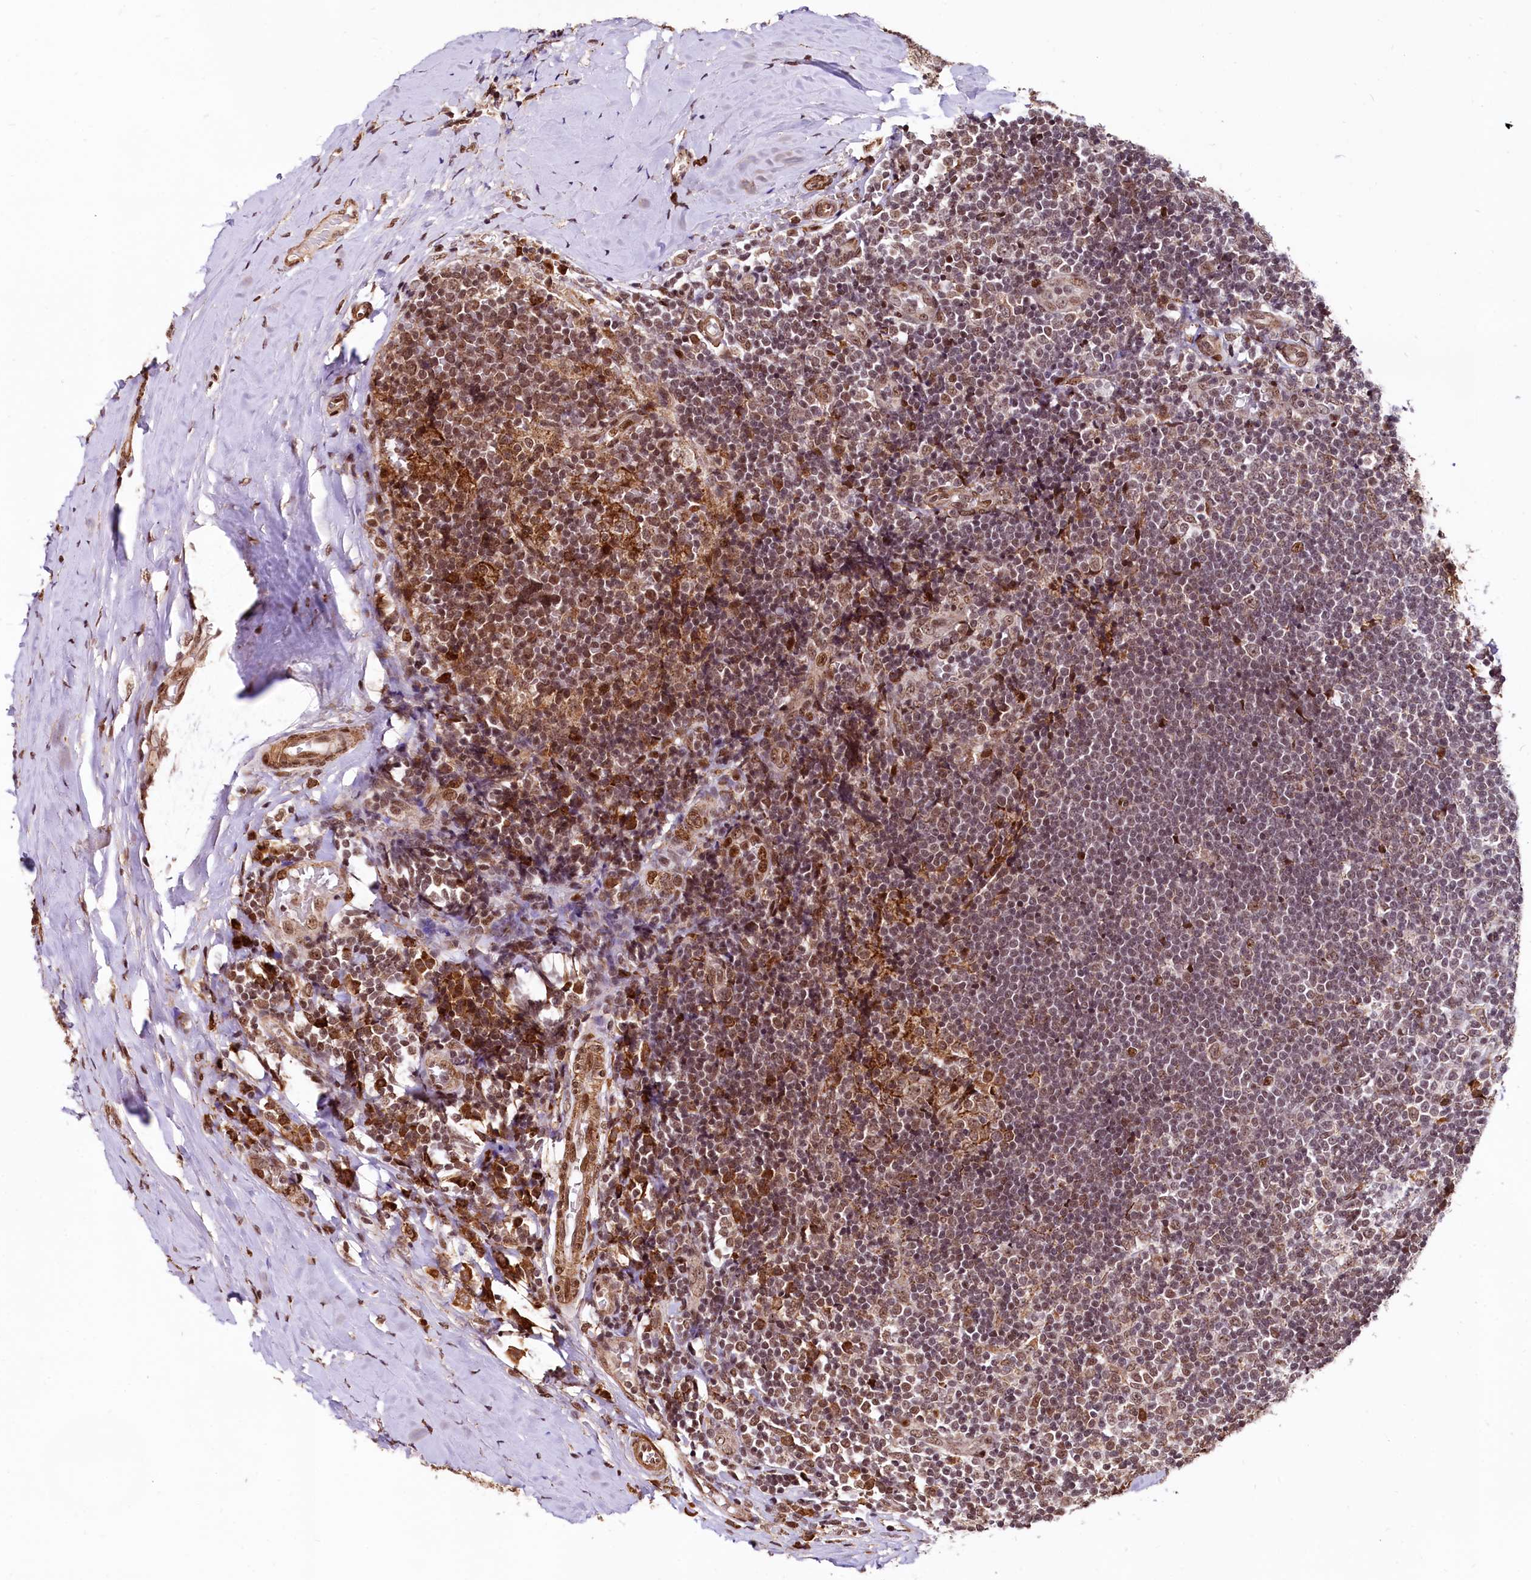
{"staining": {"intensity": "moderate", "quantity": ">75%", "location": "cytoplasmic/membranous,nuclear"}, "tissue": "tonsil", "cell_type": "Germinal center cells", "image_type": "normal", "snomed": [{"axis": "morphology", "description": "Normal tissue, NOS"}, {"axis": "topography", "description": "Tonsil"}], "caption": "Tonsil stained with DAB immunohistochemistry displays medium levels of moderate cytoplasmic/membranous,nuclear staining in about >75% of germinal center cells.", "gene": "PDS5B", "patient": {"sex": "female", "age": 19}}